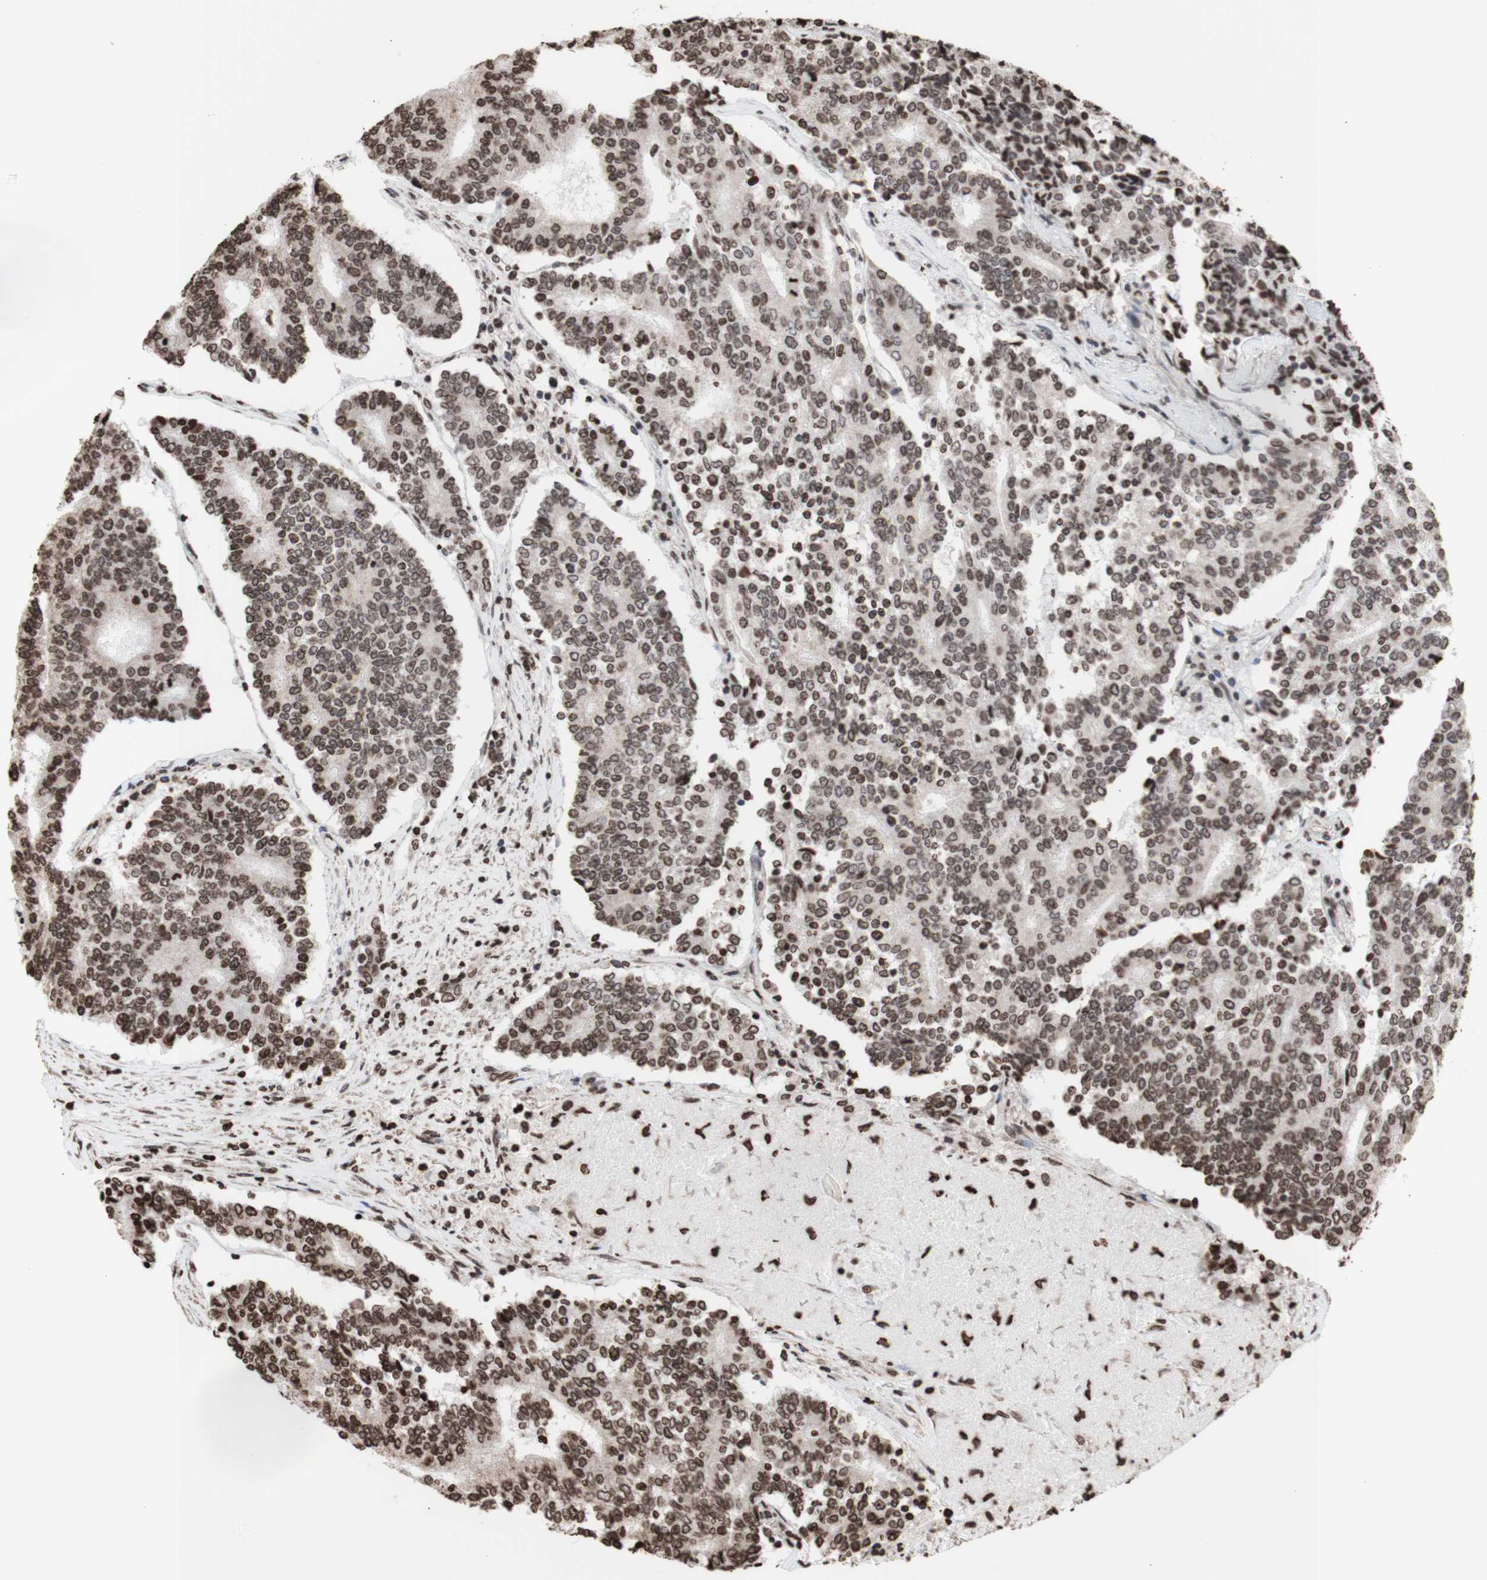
{"staining": {"intensity": "moderate", "quantity": ">75%", "location": "nuclear"}, "tissue": "prostate cancer", "cell_type": "Tumor cells", "image_type": "cancer", "snomed": [{"axis": "morphology", "description": "Normal tissue, NOS"}, {"axis": "morphology", "description": "Adenocarcinoma, High grade"}, {"axis": "topography", "description": "Prostate"}, {"axis": "topography", "description": "Seminal veicle"}], "caption": "Immunohistochemical staining of prostate high-grade adenocarcinoma demonstrates moderate nuclear protein staining in approximately >75% of tumor cells. The staining was performed using DAB to visualize the protein expression in brown, while the nuclei were stained in blue with hematoxylin (Magnification: 20x).", "gene": "SNAI2", "patient": {"sex": "male", "age": 55}}